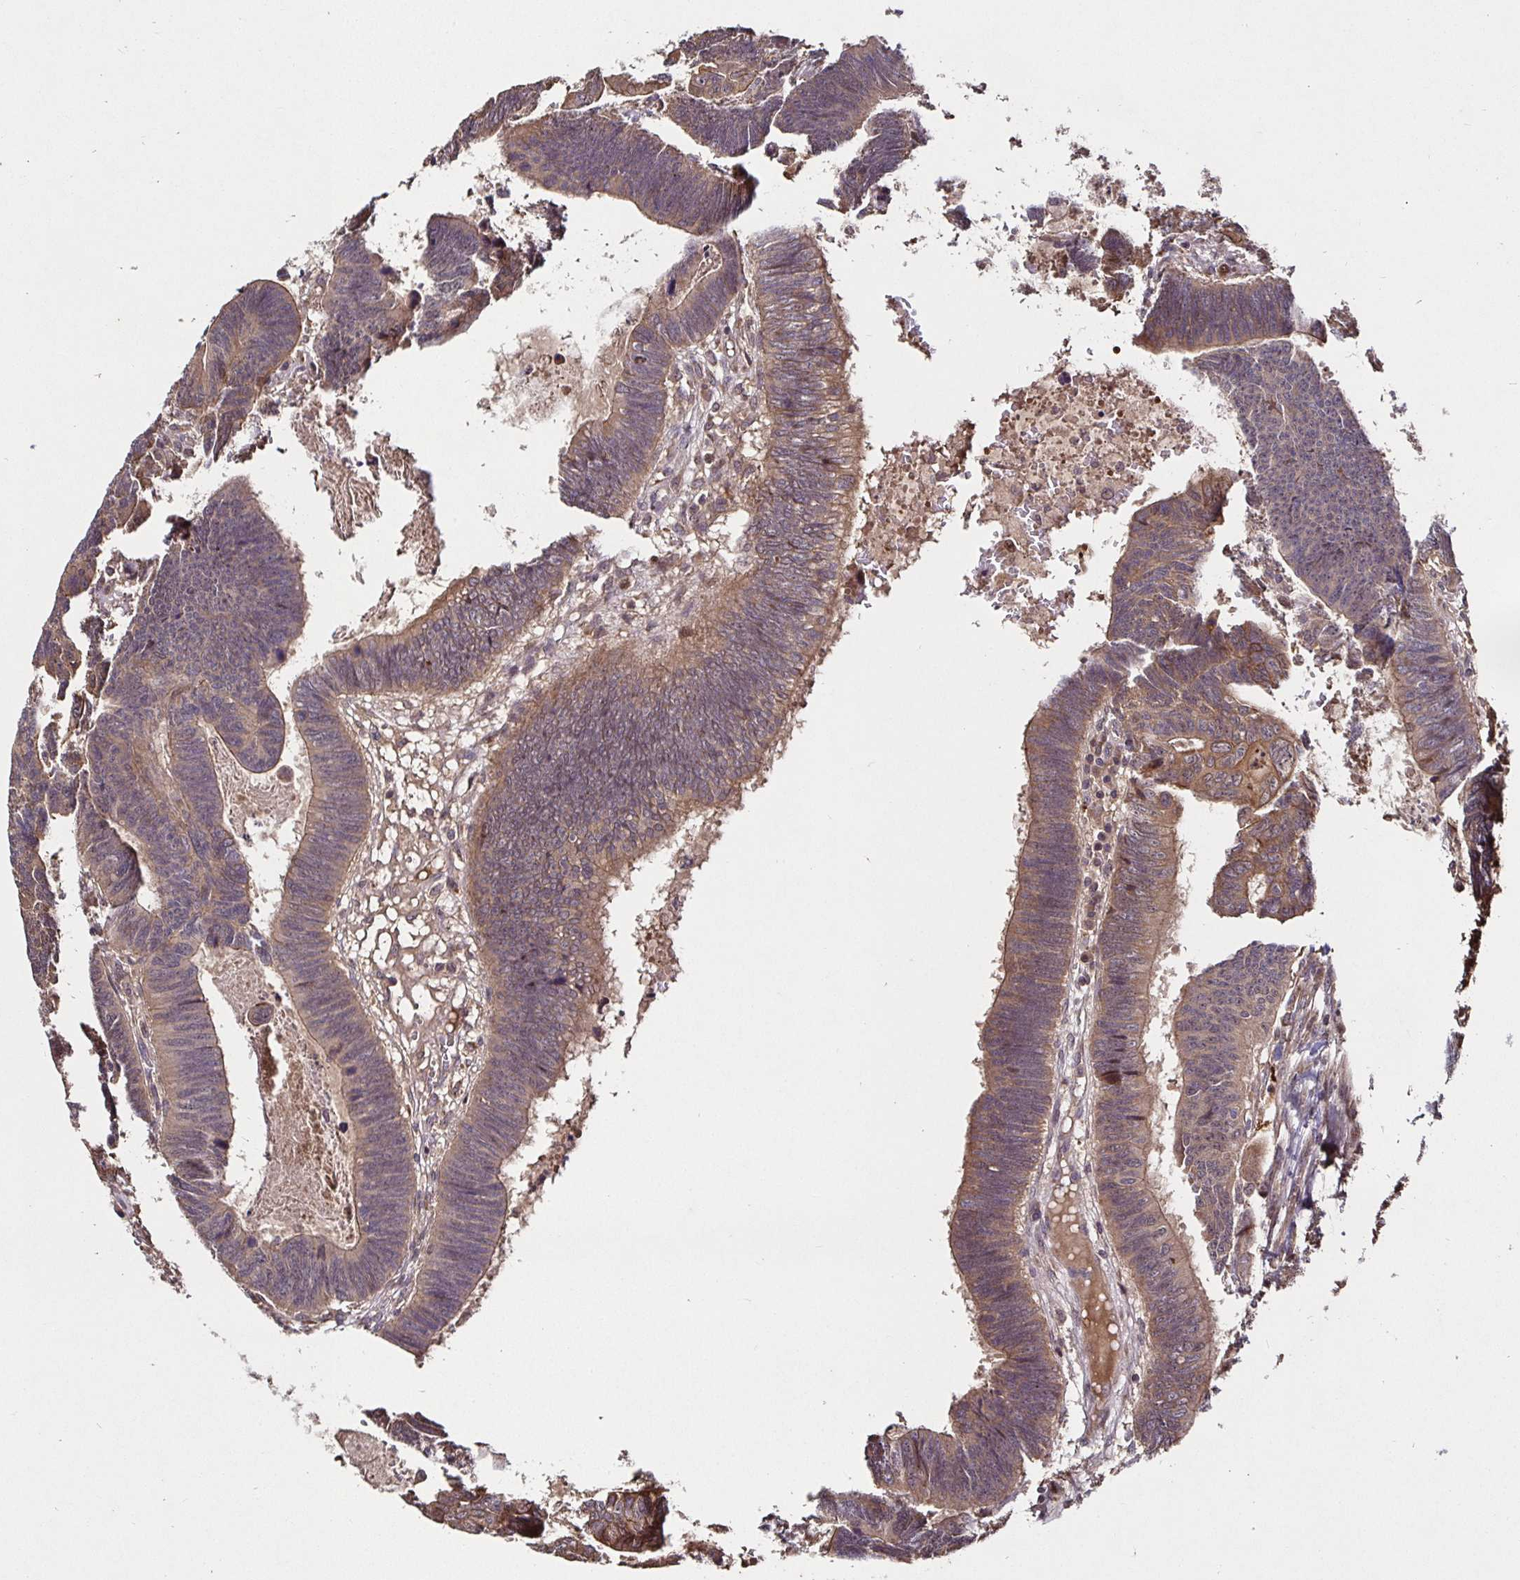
{"staining": {"intensity": "weak", "quantity": "25%-75%", "location": "cytoplasmic/membranous"}, "tissue": "colorectal cancer", "cell_type": "Tumor cells", "image_type": "cancer", "snomed": [{"axis": "morphology", "description": "Adenocarcinoma, NOS"}, {"axis": "topography", "description": "Colon"}], "caption": "Brown immunohistochemical staining in human colorectal cancer (adenocarcinoma) displays weak cytoplasmic/membranous staining in approximately 25%-75% of tumor cells. (Brightfield microscopy of DAB IHC at high magnification).", "gene": "SMYD3", "patient": {"sex": "male", "age": 62}}